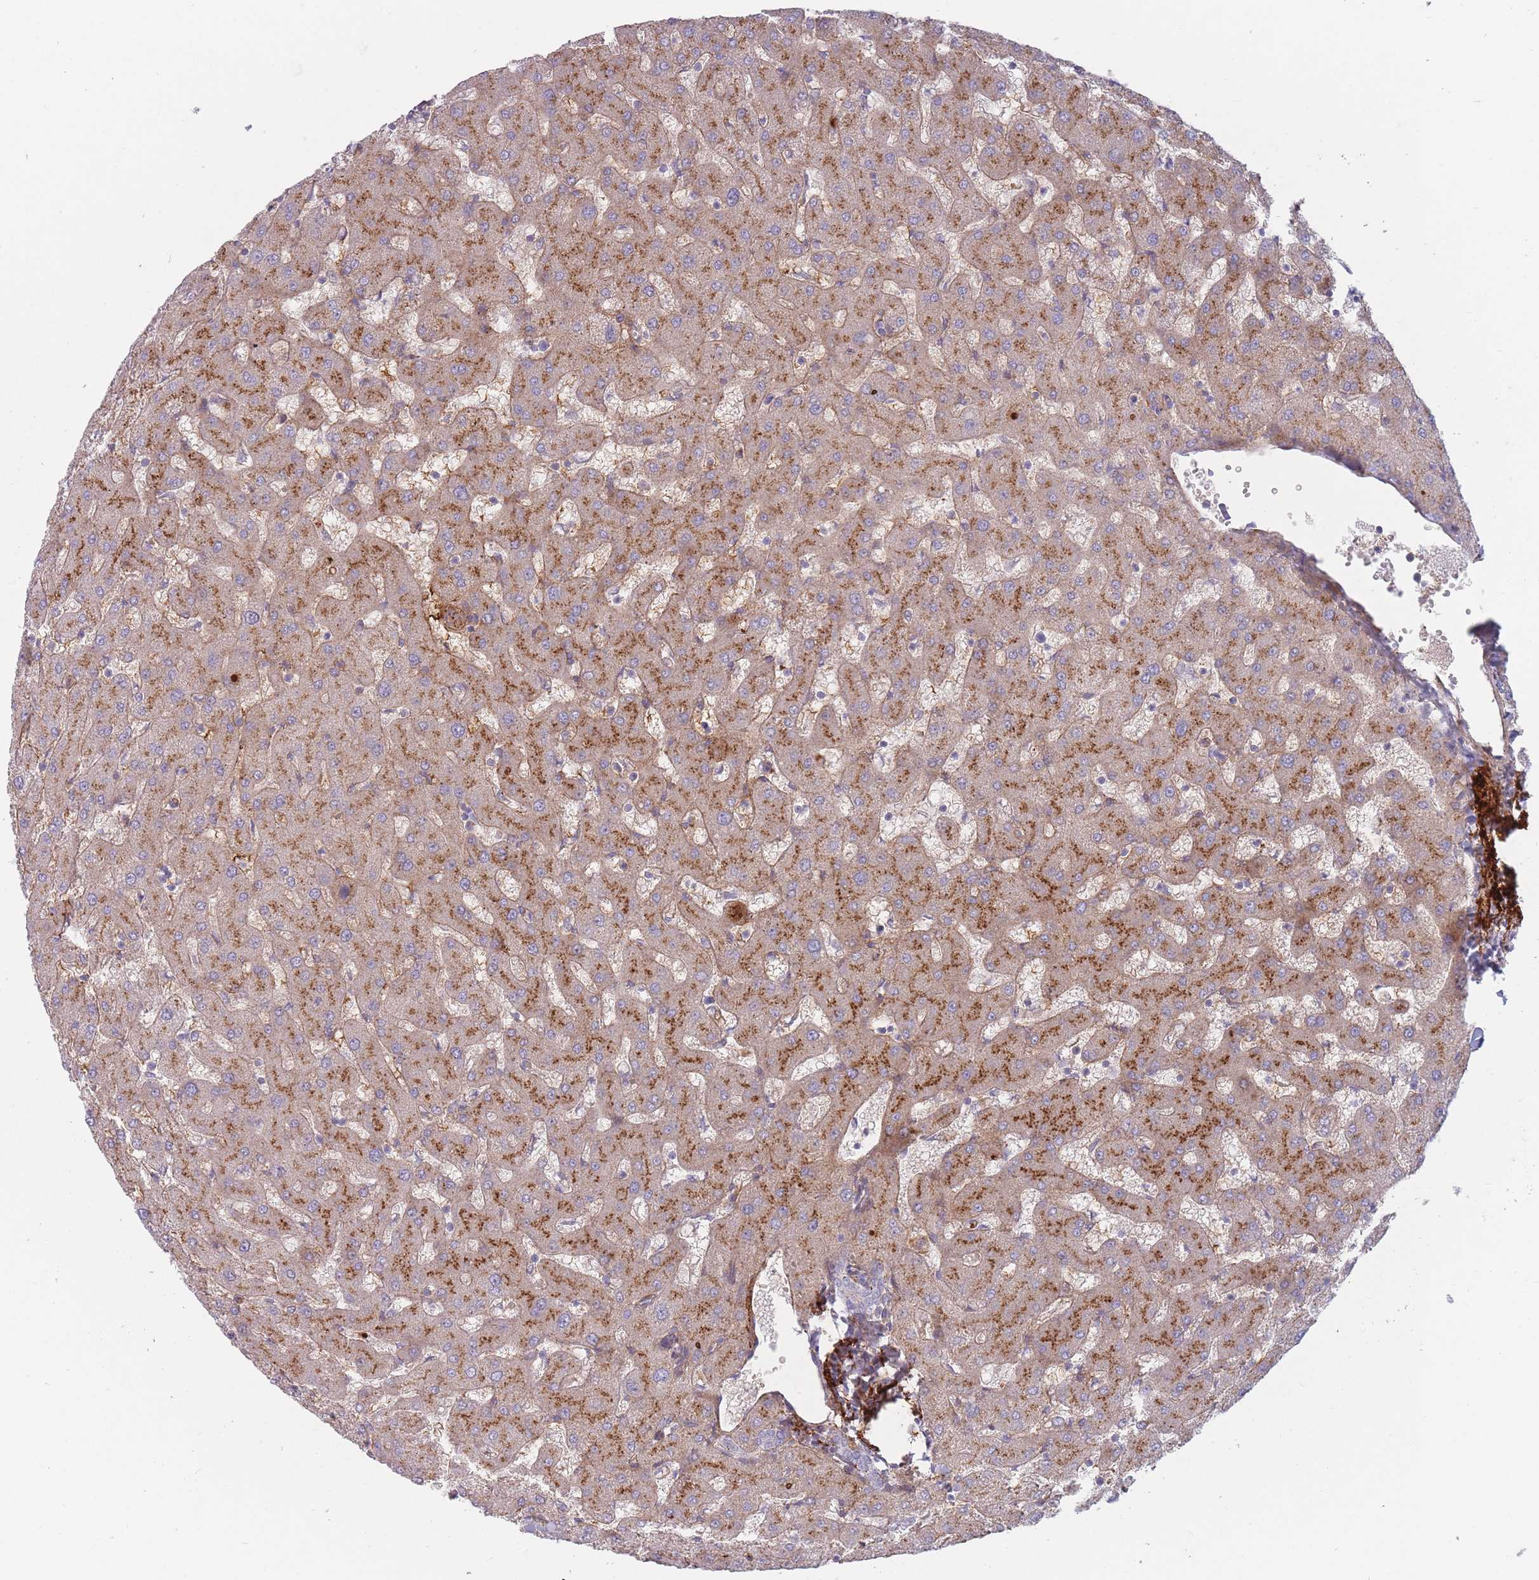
{"staining": {"intensity": "negative", "quantity": "none", "location": "none"}, "tissue": "liver", "cell_type": "Cholangiocytes", "image_type": "normal", "snomed": [{"axis": "morphology", "description": "Normal tissue, NOS"}, {"axis": "topography", "description": "Liver"}], "caption": "The IHC histopathology image has no significant staining in cholangiocytes of liver.", "gene": "PRG4", "patient": {"sex": "female", "age": 63}}